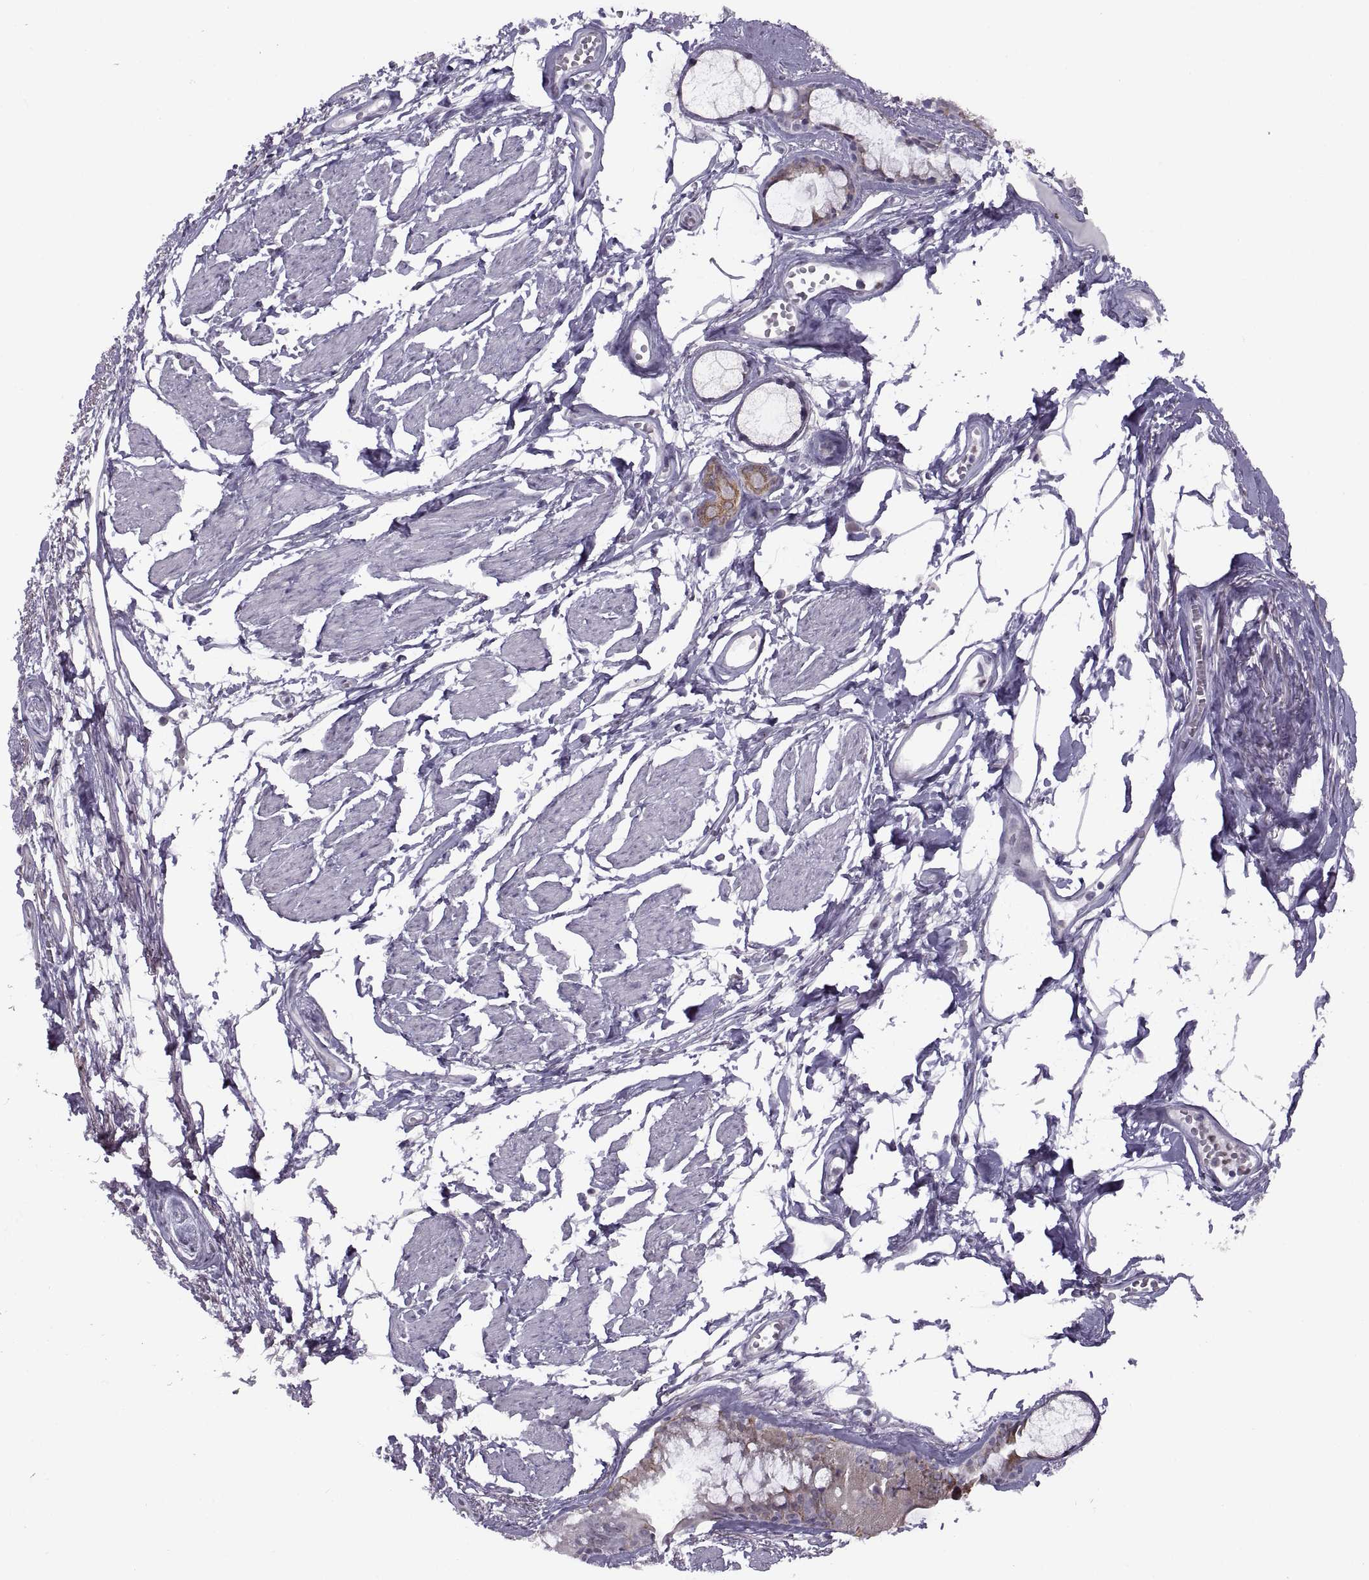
{"staining": {"intensity": "negative", "quantity": "none", "location": "none"}, "tissue": "soft tissue", "cell_type": "Fibroblasts", "image_type": "normal", "snomed": [{"axis": "morphology", "description": "Normal tissue, NOS"}, {"axis": "morphology", "description": "Squamous cell carcinoma, NOS"}, {"axis": "topography", "description": "Cartilage tissue"}, {"axis": "topography", "description": "Lung"}], "caption": "Immunohistochemical staining of benign human soft tissue displays no significant staining in fibroblasts. (DAB immunohistochemistry with hematoxylin counter stain).", "gene": "ASIC2", "patient": {"sex": "male", "age": 66}}